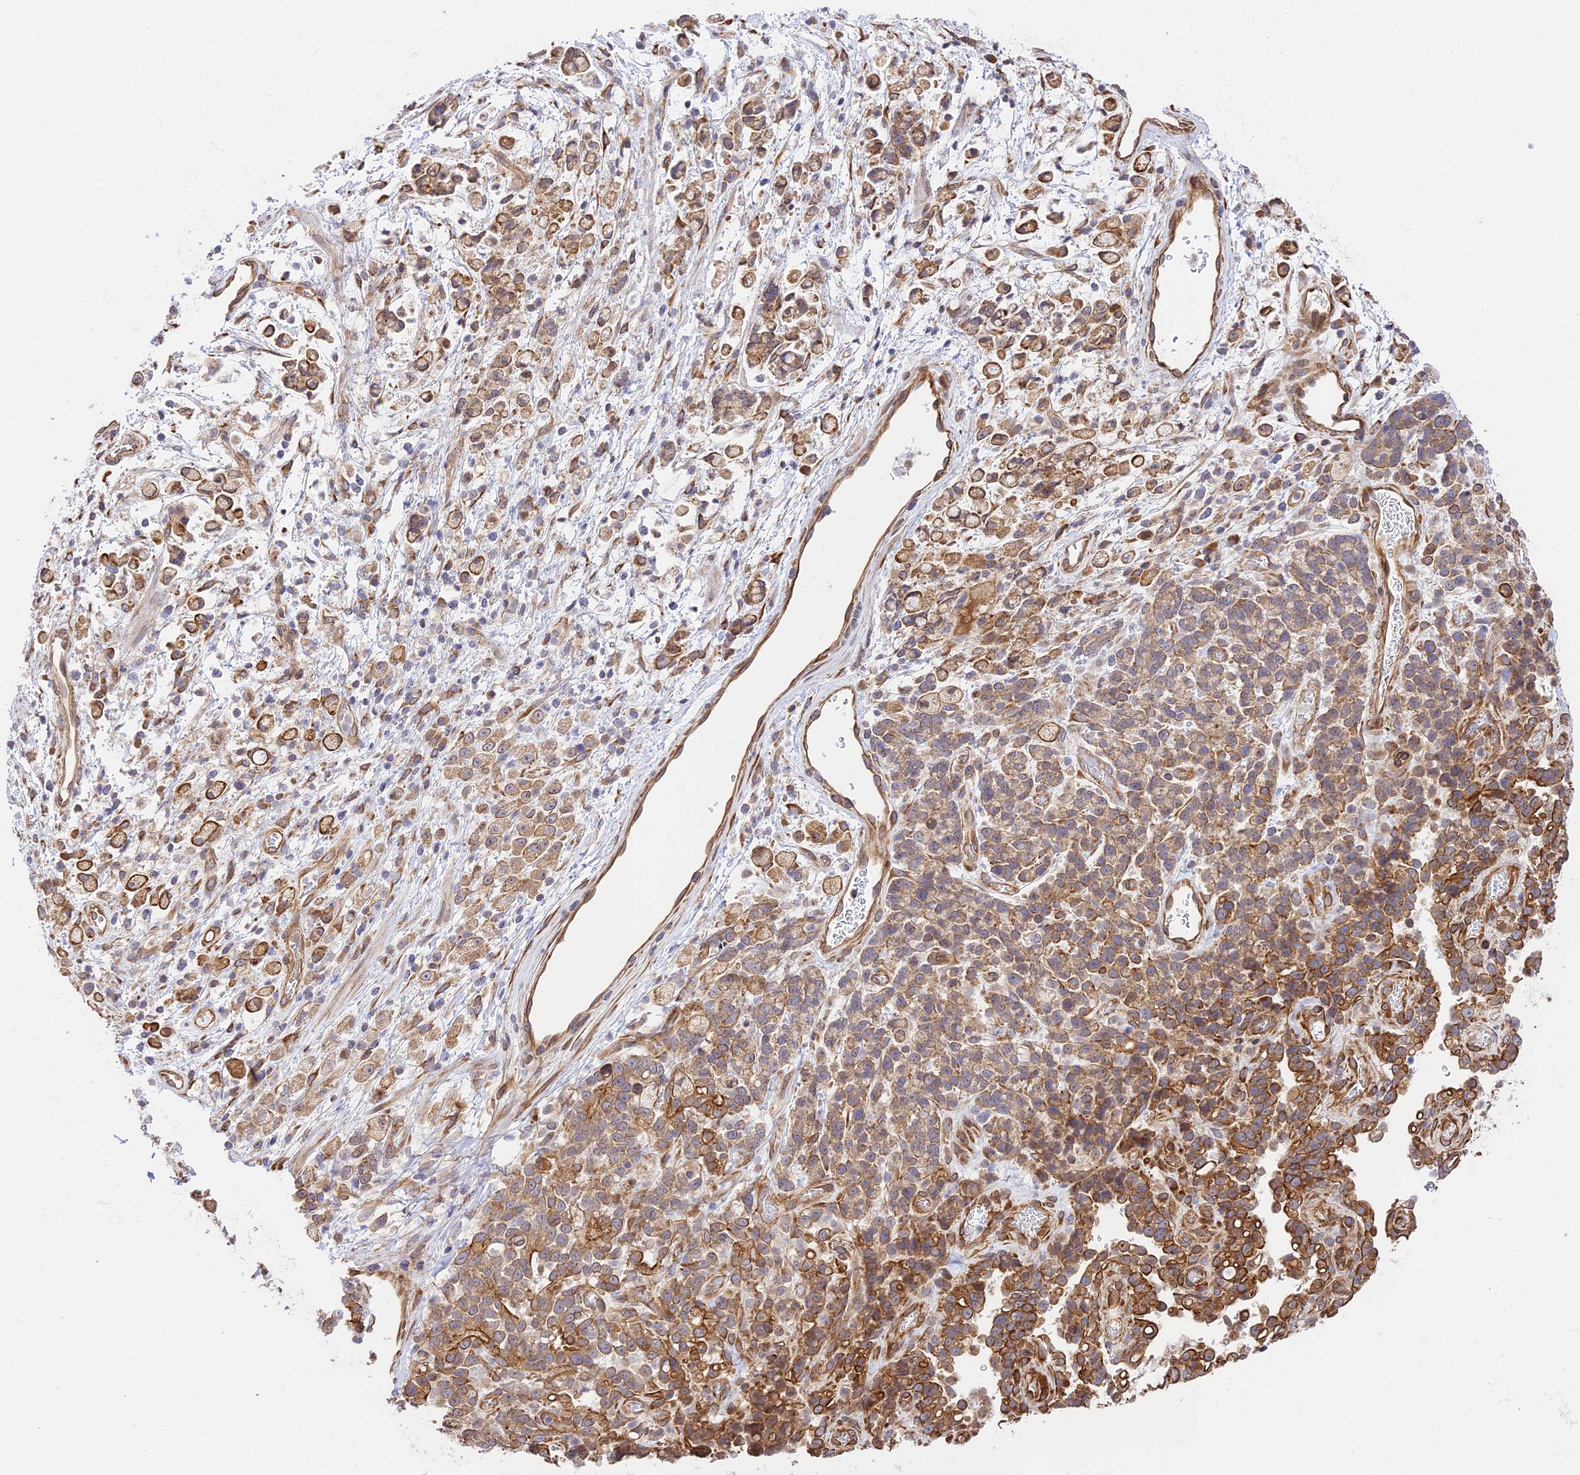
{"staining": {"intensity": "moderate", "quantity": "25%-75%", "location": "cytoplasmic/membranous"}, "tissue": "stomach cancer", "cell_type": "Tumor cells", "image_type": "cancer", "snomed": [{"axis": "morphology", "description": "Adenocarcinoma, NOS"}, {"axis": "topography", "description": "Stomach"}], "caption": "Immunohistochemical staining of human stomach cancer (adenocarcinoma) demonstrates medium levels of moderate cytoplasmic/membranous expression in approximately 25%-75% of tumor cells.", "gene": "EXOC3L4", "patient": {"sex": "female", "age": 60}}